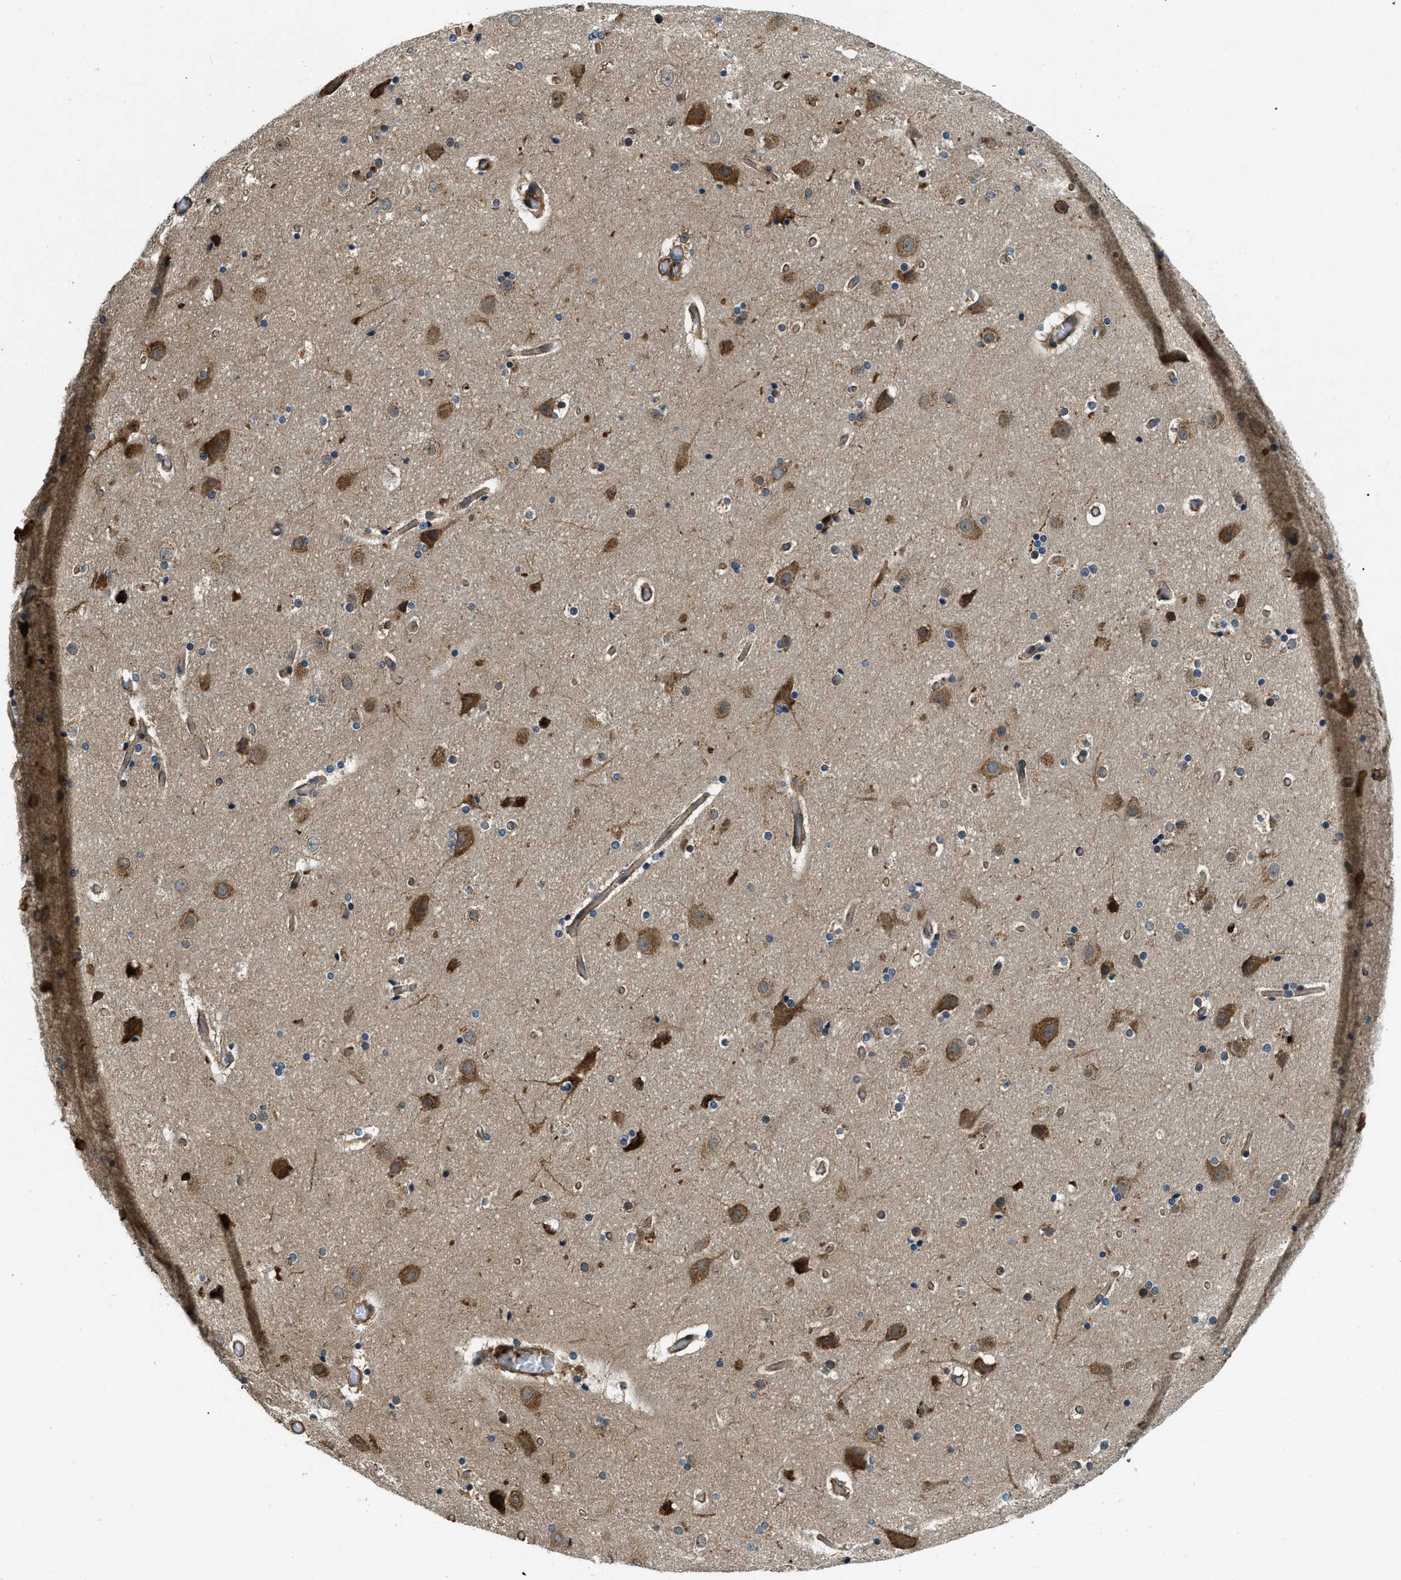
{"staining": {"intensity": "moderate", "quantity": ">75%", "location": "cytoplasmic/membranous"}, "tissue": "cerebral cortex", "cell_type": "Endothelial cells", "image_type": "normal", "snomed": [{"axis": "morphology", "description": "Normal tissue, NOS"}, {"axis": "topography", "description": "Cerebral cortex"}], "caption": "Immunohistochemistry image of benign cerebral cortex stained for a protein (brown), which demonstrates medium levels of moderate cytoplasmic/membranous expression in about >75% of endothelial cells.", "gene": "CGN", "patient": {"sex": "male", "age": 57}}